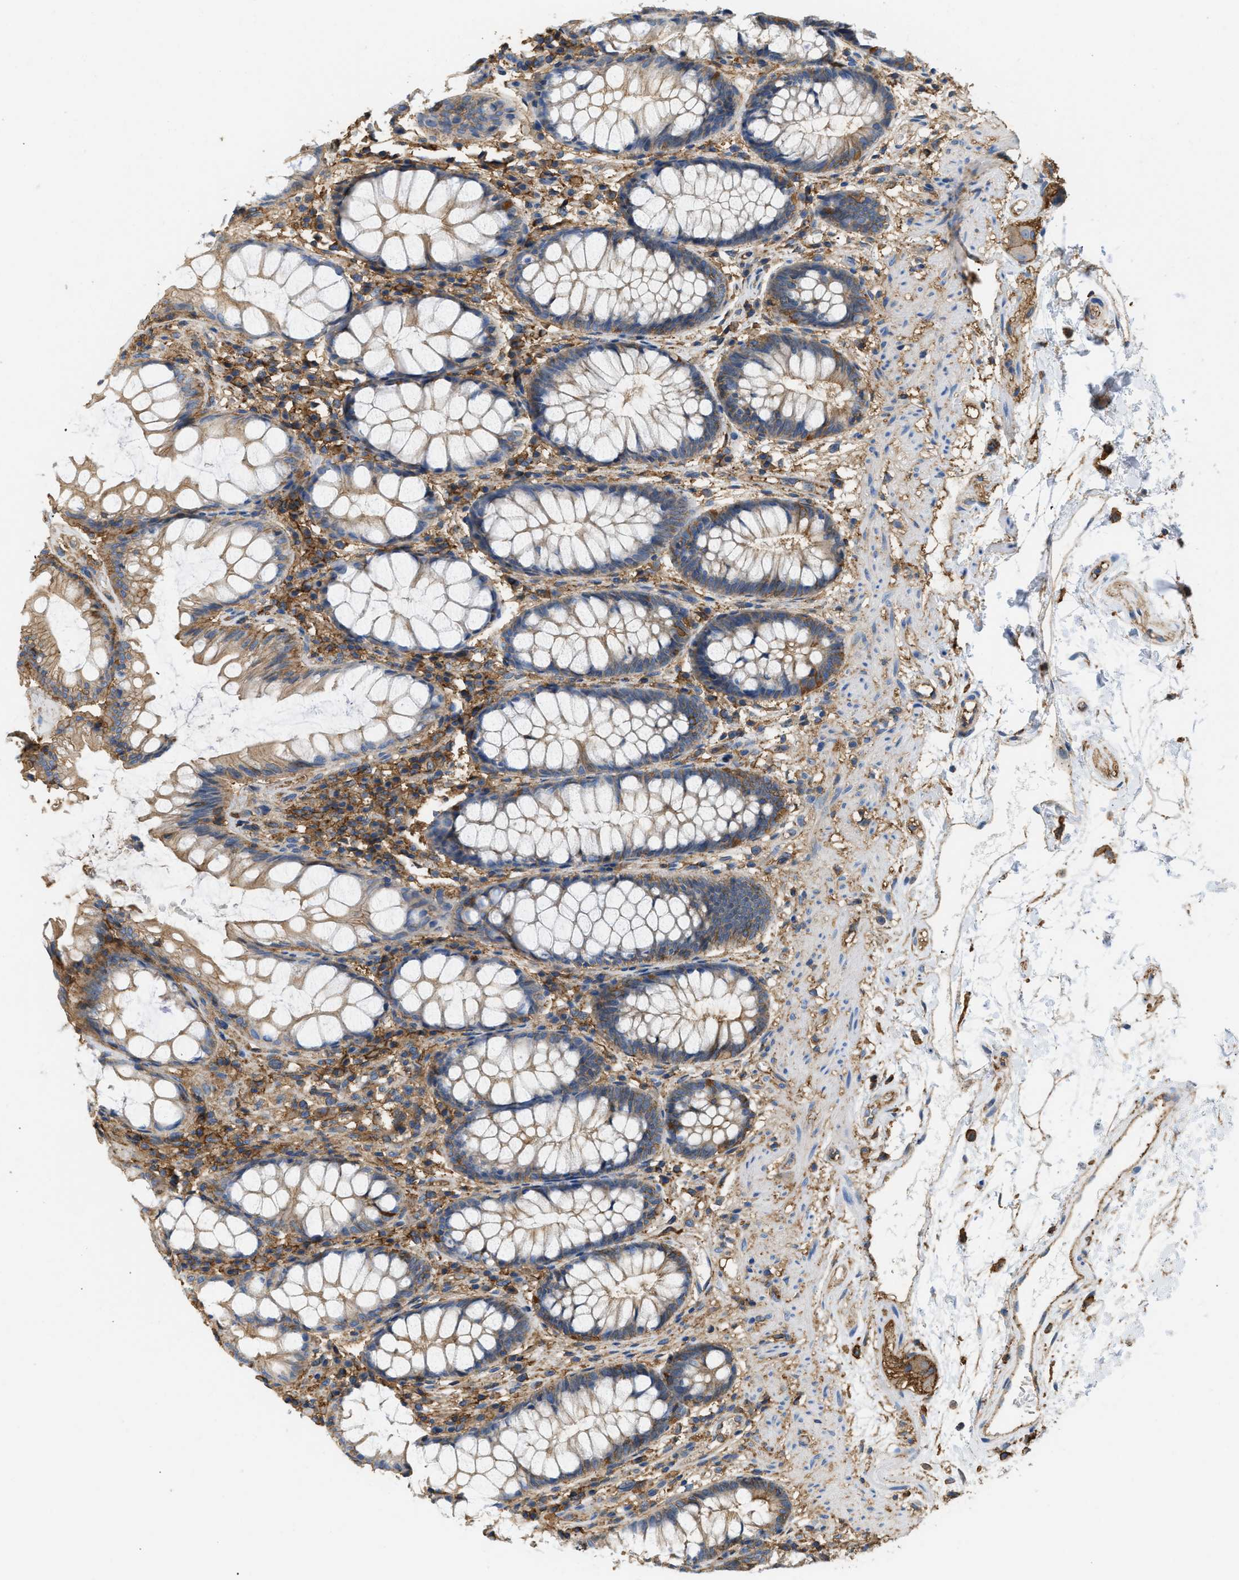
{"staining": {"intensity": "moderate", "quantity": ">75%", "location": "cytoplasmic/membranous"}, "tissue": "rectum", "cell_type": "Glandular cells", "image_type": "normal", "snomed": [{"axis": "morphology", "description": "Normal tissue, NOS"}, {"axis": "topography", "description": "Rectum"}], "caption": "Glandular cells exhibit medium levels of moderate cytoplasmic/membranous staining in about >75% of cells in benign rectum.", "gene": "GNB4", "patient": {"sex": "male", "age": 64}}